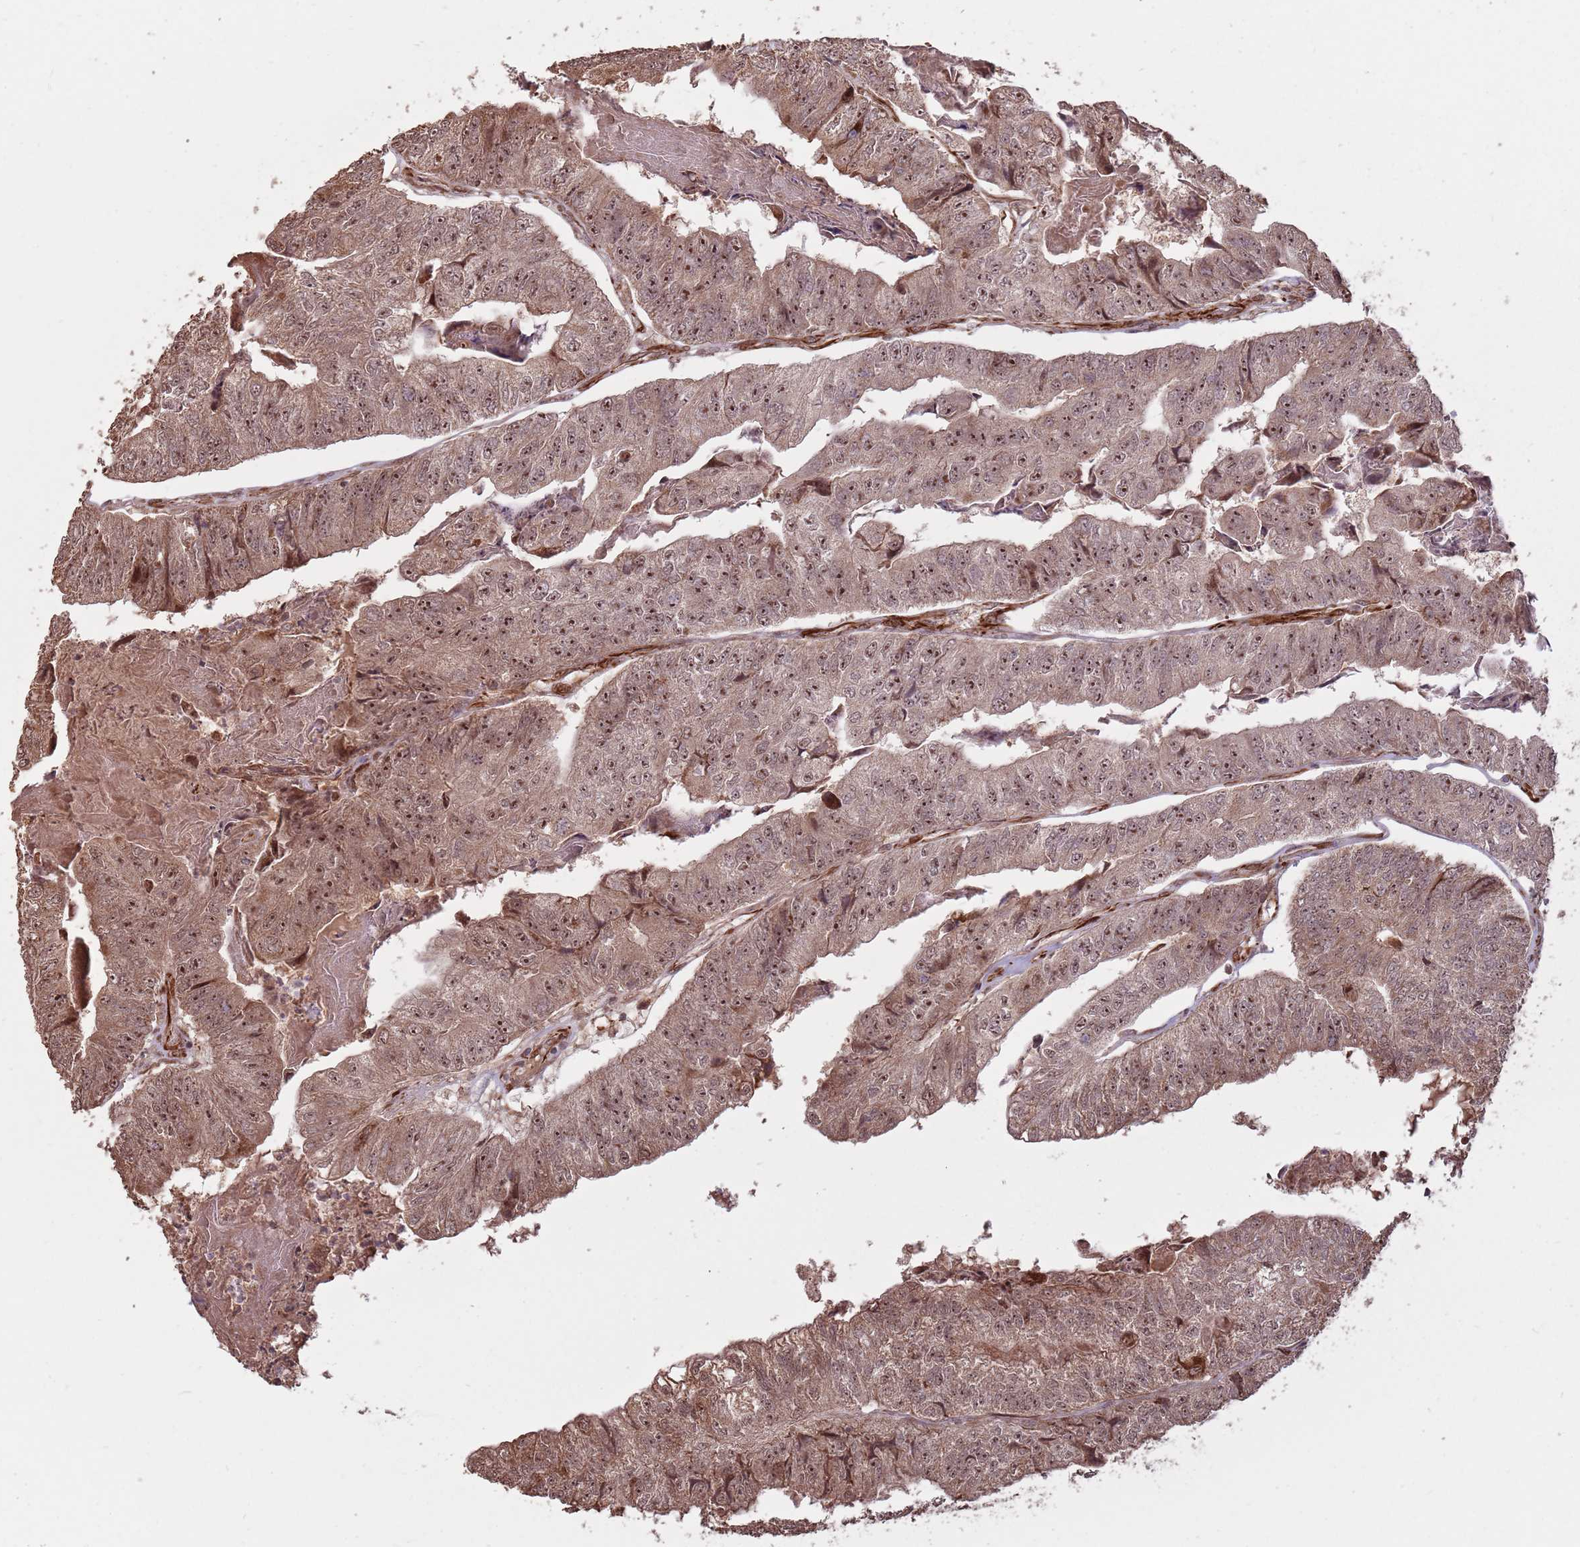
{"staining": {"intensity": "moderate", "quantity": ">75%", "location": "cytoplasmic/membranous,nuclear"}, "tissue": "colorectal cancer", "cell_type": "Tumor cells", "image_type": "cancer", "snomed": [{"axis": "morphology", "description": "Adenocarcinoma, NOS"}, {"axis": "topography", "description": "Colon"}], "caption": "Colorectal cancer (adenocarcinoma) was stained to show a protein in brown. There is medium levels of moderate cytoplasmic/membranous and nuclear expression in approximately >75% of tumor cells. (DAB (3,3'-diaminobenzidine) = brown stain, brightfield microscopy at high magnification).", "gene": "ADAMTS3", "patient": {"sex": "female", "age": 67}}